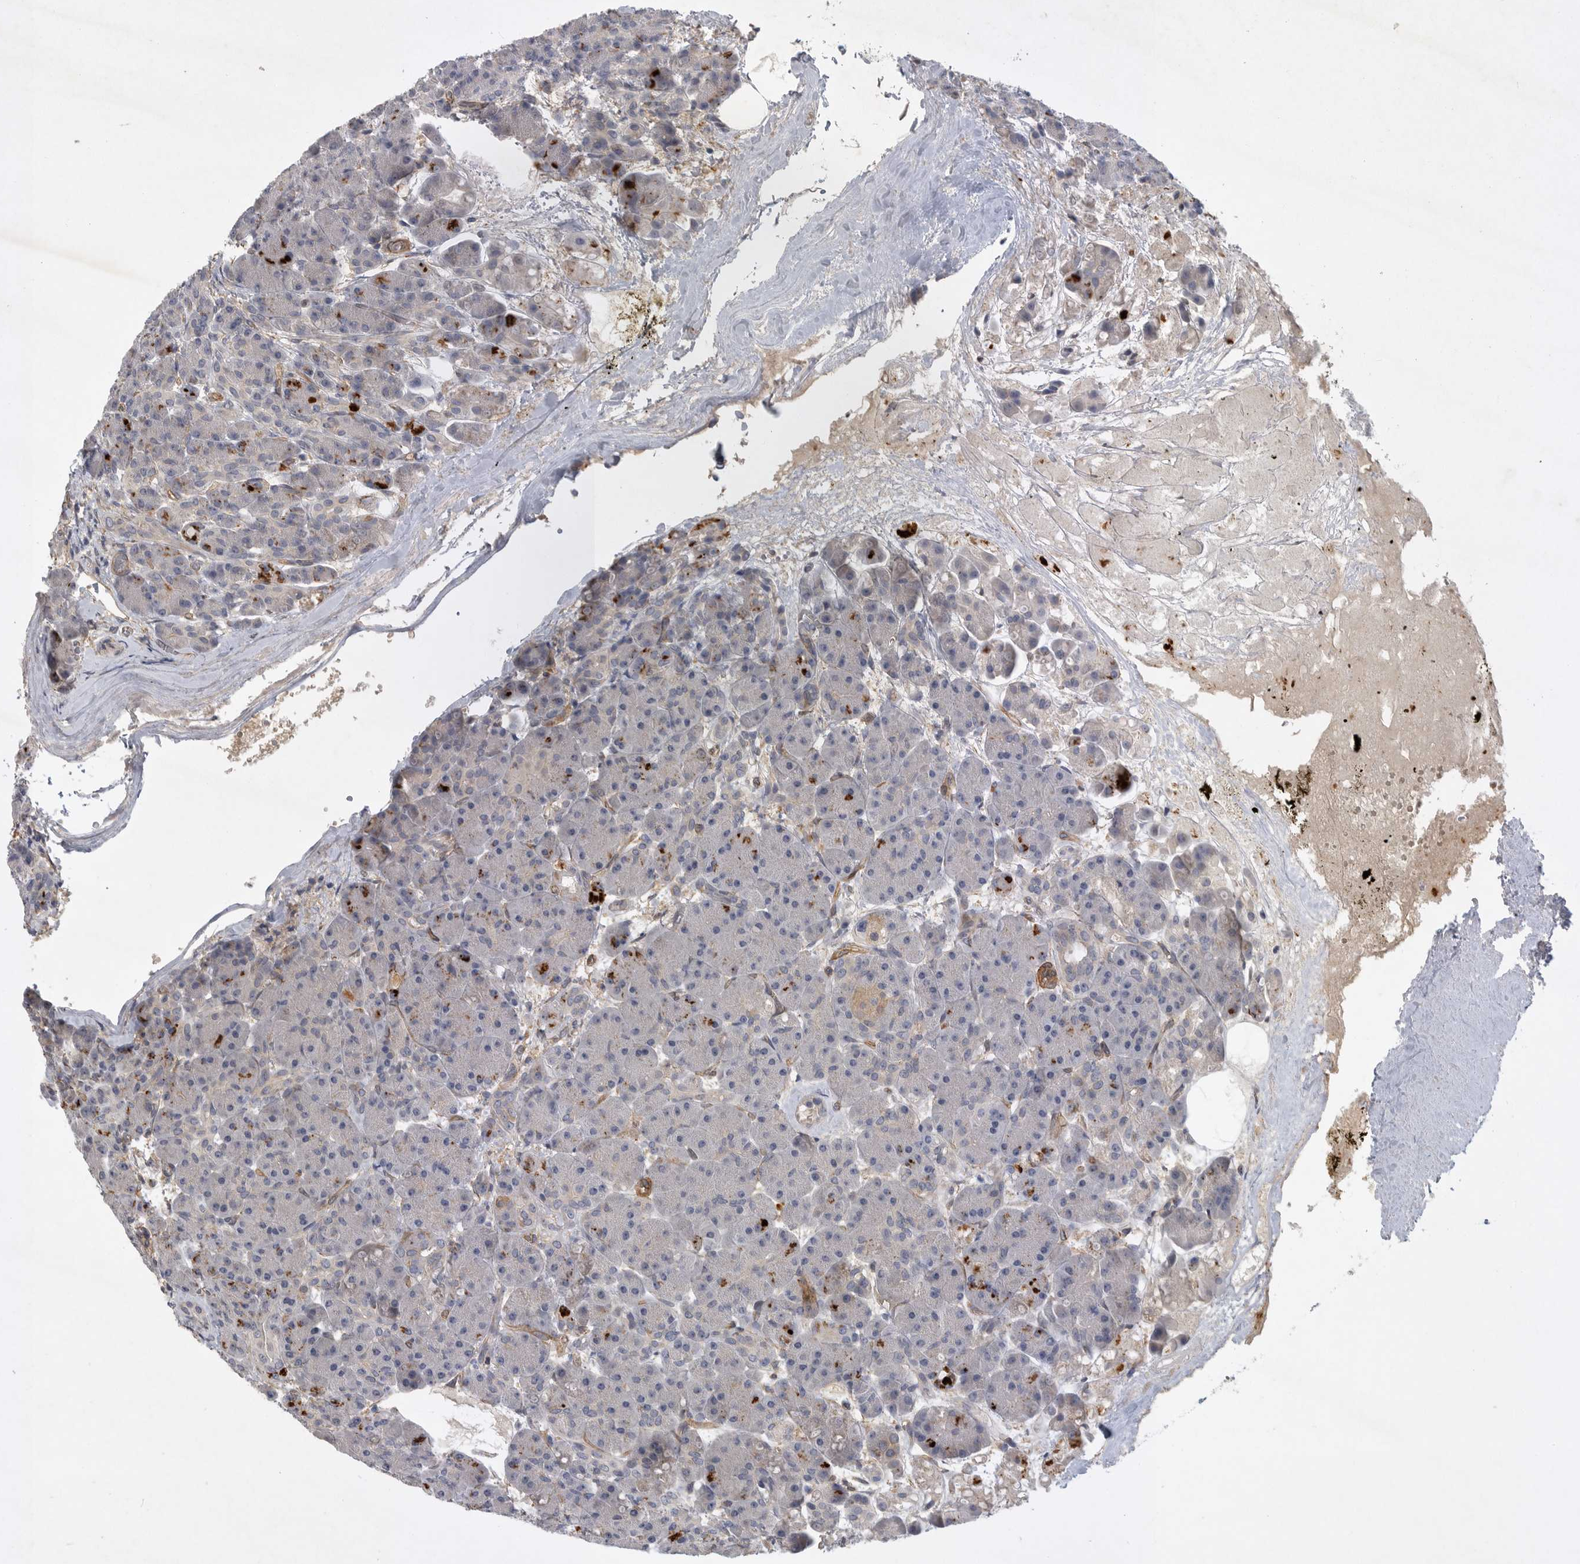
{"staining": {"intensity": "negative", "quantity": "none", "location": "none"}, "tissue": "pancreas", "cell_type": "Exocrine glandular cells", "image_type": "normal", "snomed": [{"axis": "morphology", "description": "Normal tissue, NOS"}, {"axis": "topography", "description": "Pancreas"}], "caption": "Histopathology image shows no protein positivity in exocrine glandular cells of unremarkable pancreas.", "gene": "ANKFY1", "patient": {"sex": "male", "age": 63}}